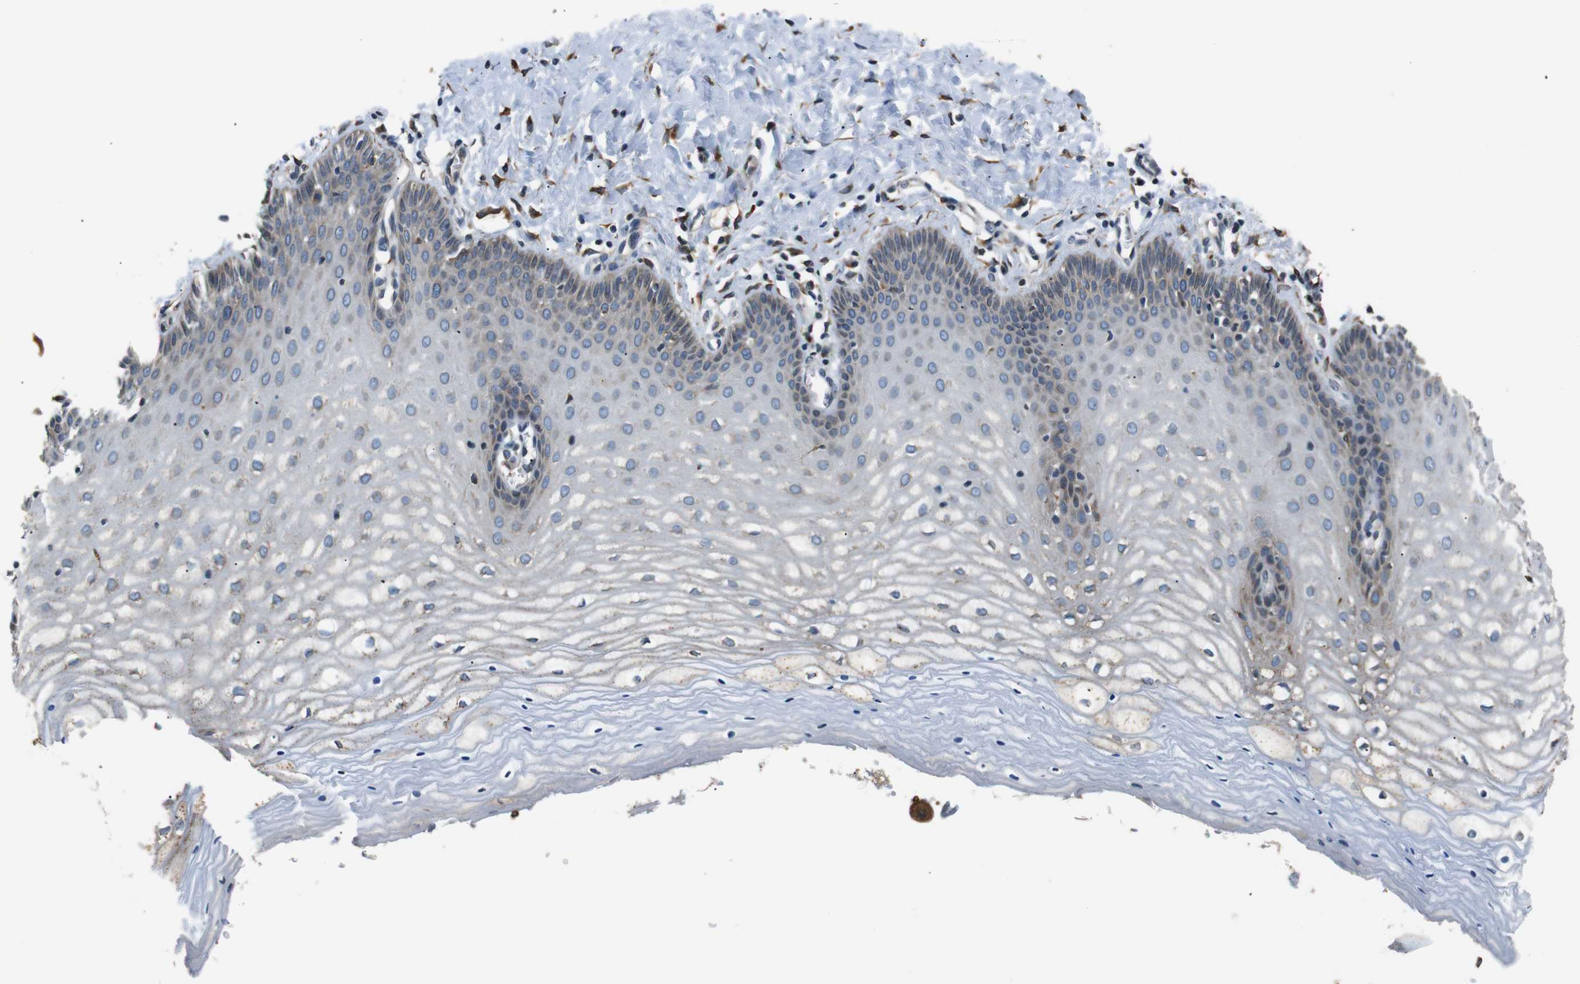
{"staining": {"intensity": "moderate", "quantity": ">75%", "location": "cytoplasmic/membranous"}, "tissue": "cervix", "cell_type": "Glandular cells", "image_type": "normal", "snomed": [{"axis": "morphology", "description": "Normal tissue, NOS"}, {"axis": "topography", "description": "Cervix"}], "caption": "Immunohistochemical staining of benign cervix displays >75% levels of moderate cytoplasmic/membranous protein positivity in about >75% of glandular cells. The staining was performed using DAB, with brown indicating positive protein expression. Nuclei are stained blue with hematoxylin.", "gene": "TMED2", "patient": {"sex": "female", "age": 55}}